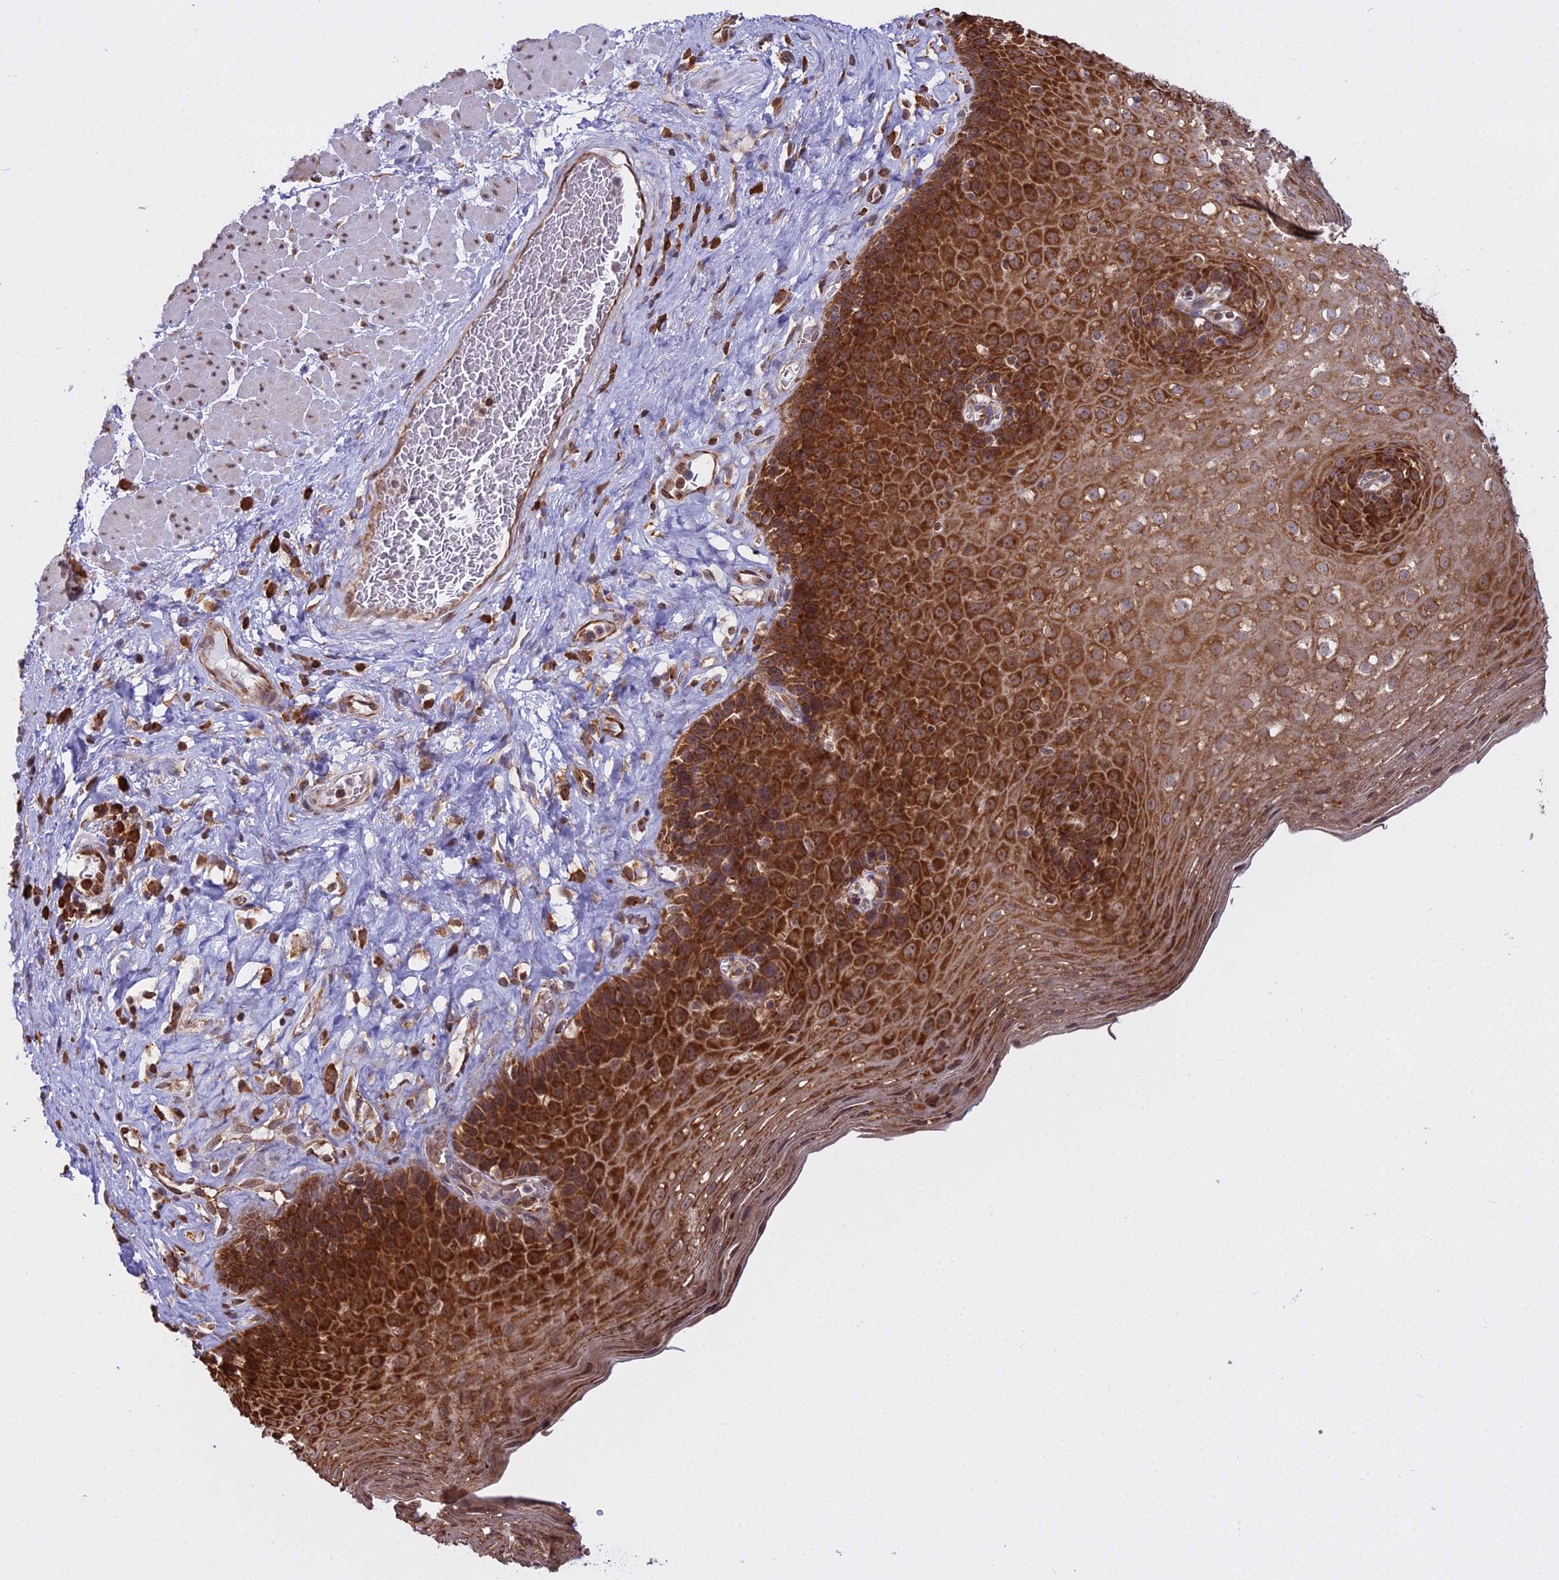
{"staining": {"intensity": "strong", "quantity": ">75%", "location": "cytoplasmic/membranous"}, "tissue": "esophagus", "cell_type": "Squamous epithelial cells", "image_type": "normal", "snomed": [{"axis": "morphology", "description": "Normal tissue, NOS"}, {"axis": "topography", "description": "Esophagus"}], "caption": "Immunohistochemical staining of normal esophagus displays high levels of strong cytoplasmic/membranous expression in about >75% of squamous epithelial cells. The protein of interest is shown in brown color, while the nuclei are stained blue.", "gene": "RPL26", "patient": {"sex": "female", "age": 66}}